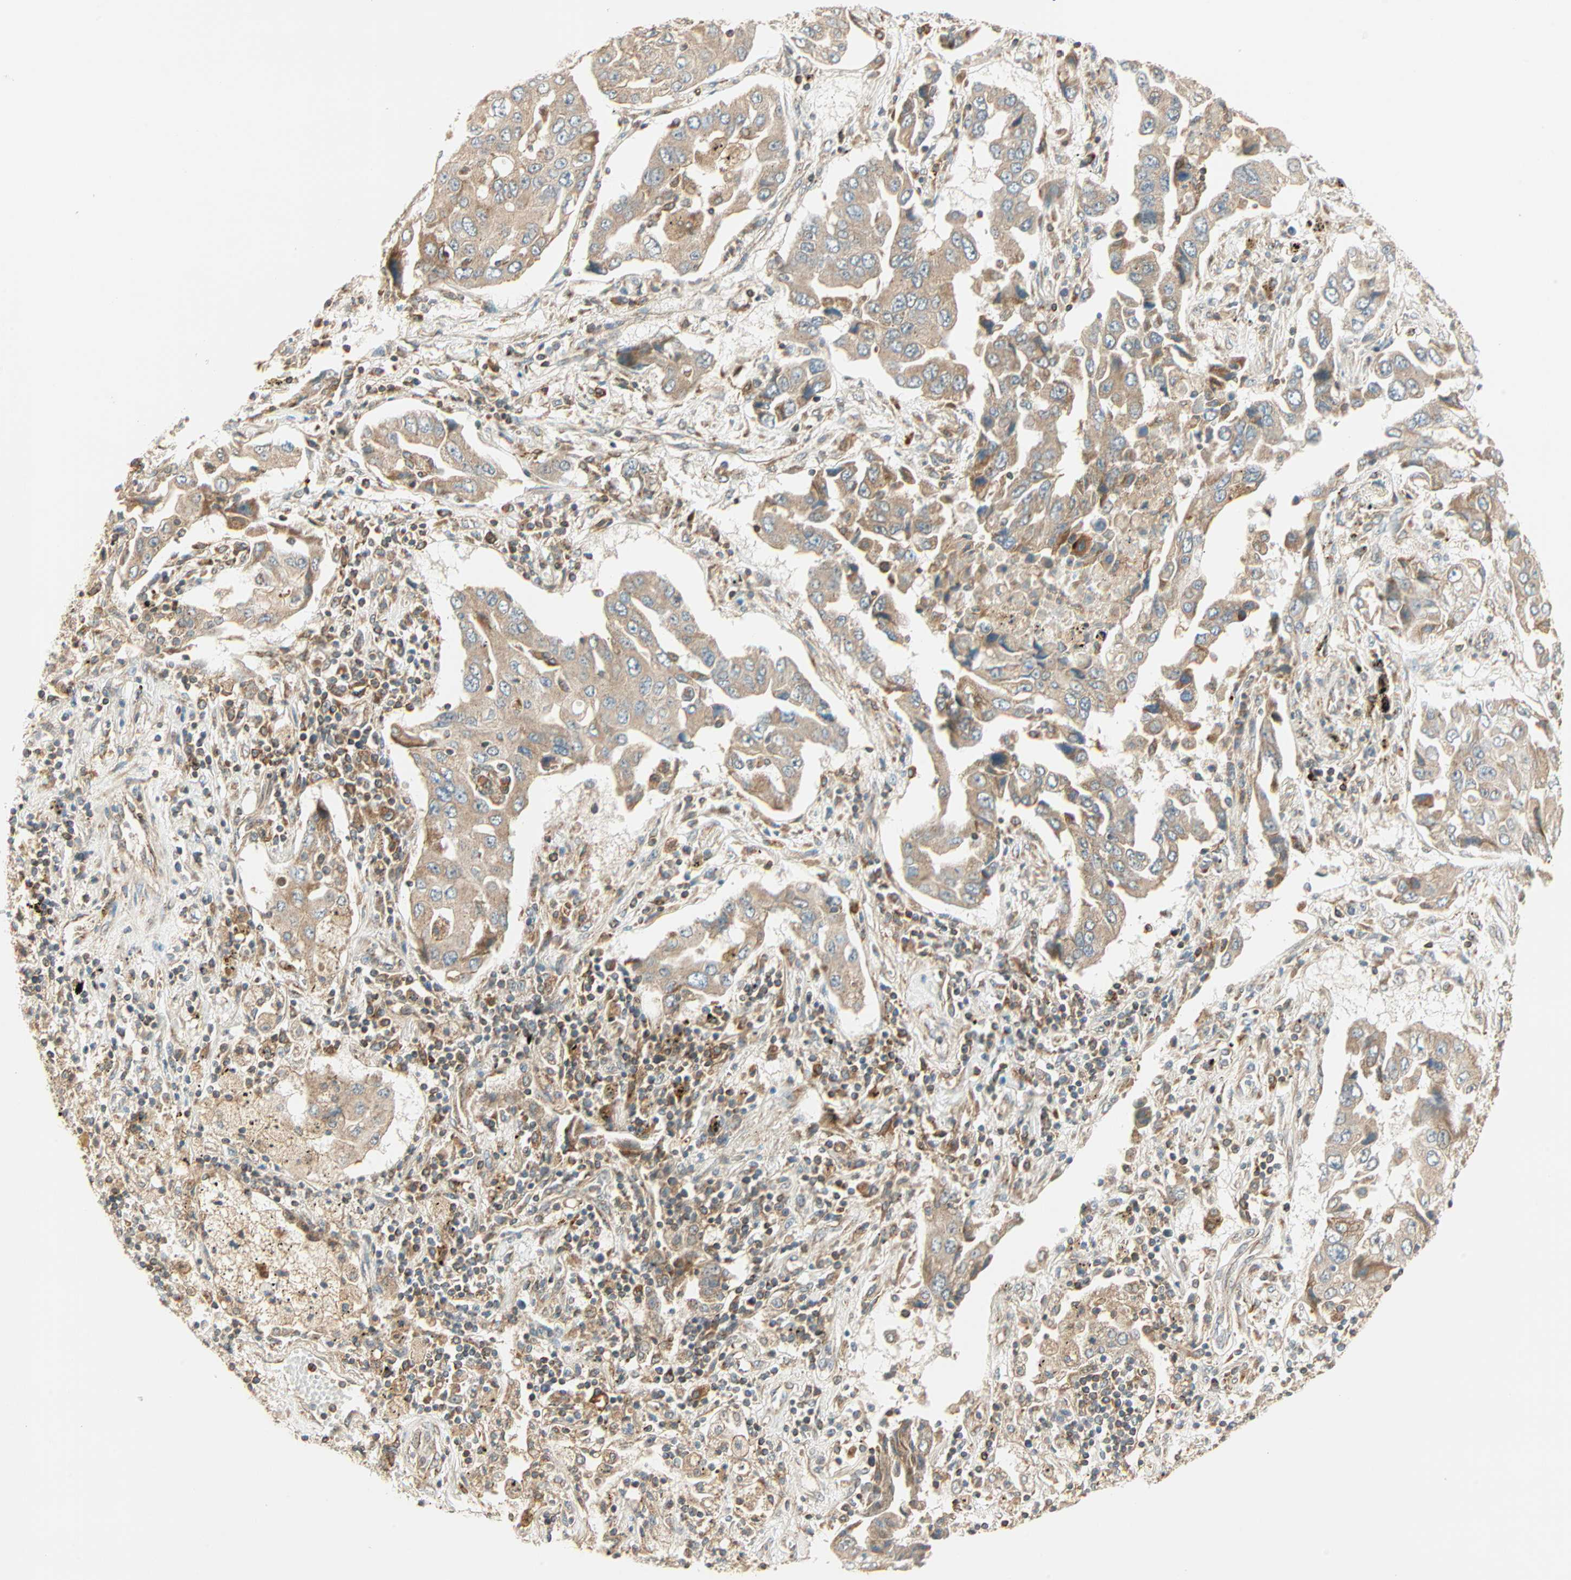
{"staining": {"intensity": "moderate", "quantity": ">75%", "location": "cytoplasmic/membranous"}, "tissue": "lung cancer", "cell_type": "Tumor cells", "image_type": "cancer", "snomed": [{"axis": "morphology", "description": "Adenocarcinoma, NOS"}, {"axis": "topography", "description": "Lung"}], "caption": "Moderate cytoplasmic/membranous staining for a protein is identified in approximately >75% of tumor cells of lung adenocarcinoma using immunohistochemistry (IHC).", "gene": "PNPLA6", "patient": {"sex": "female", "age": 65}}